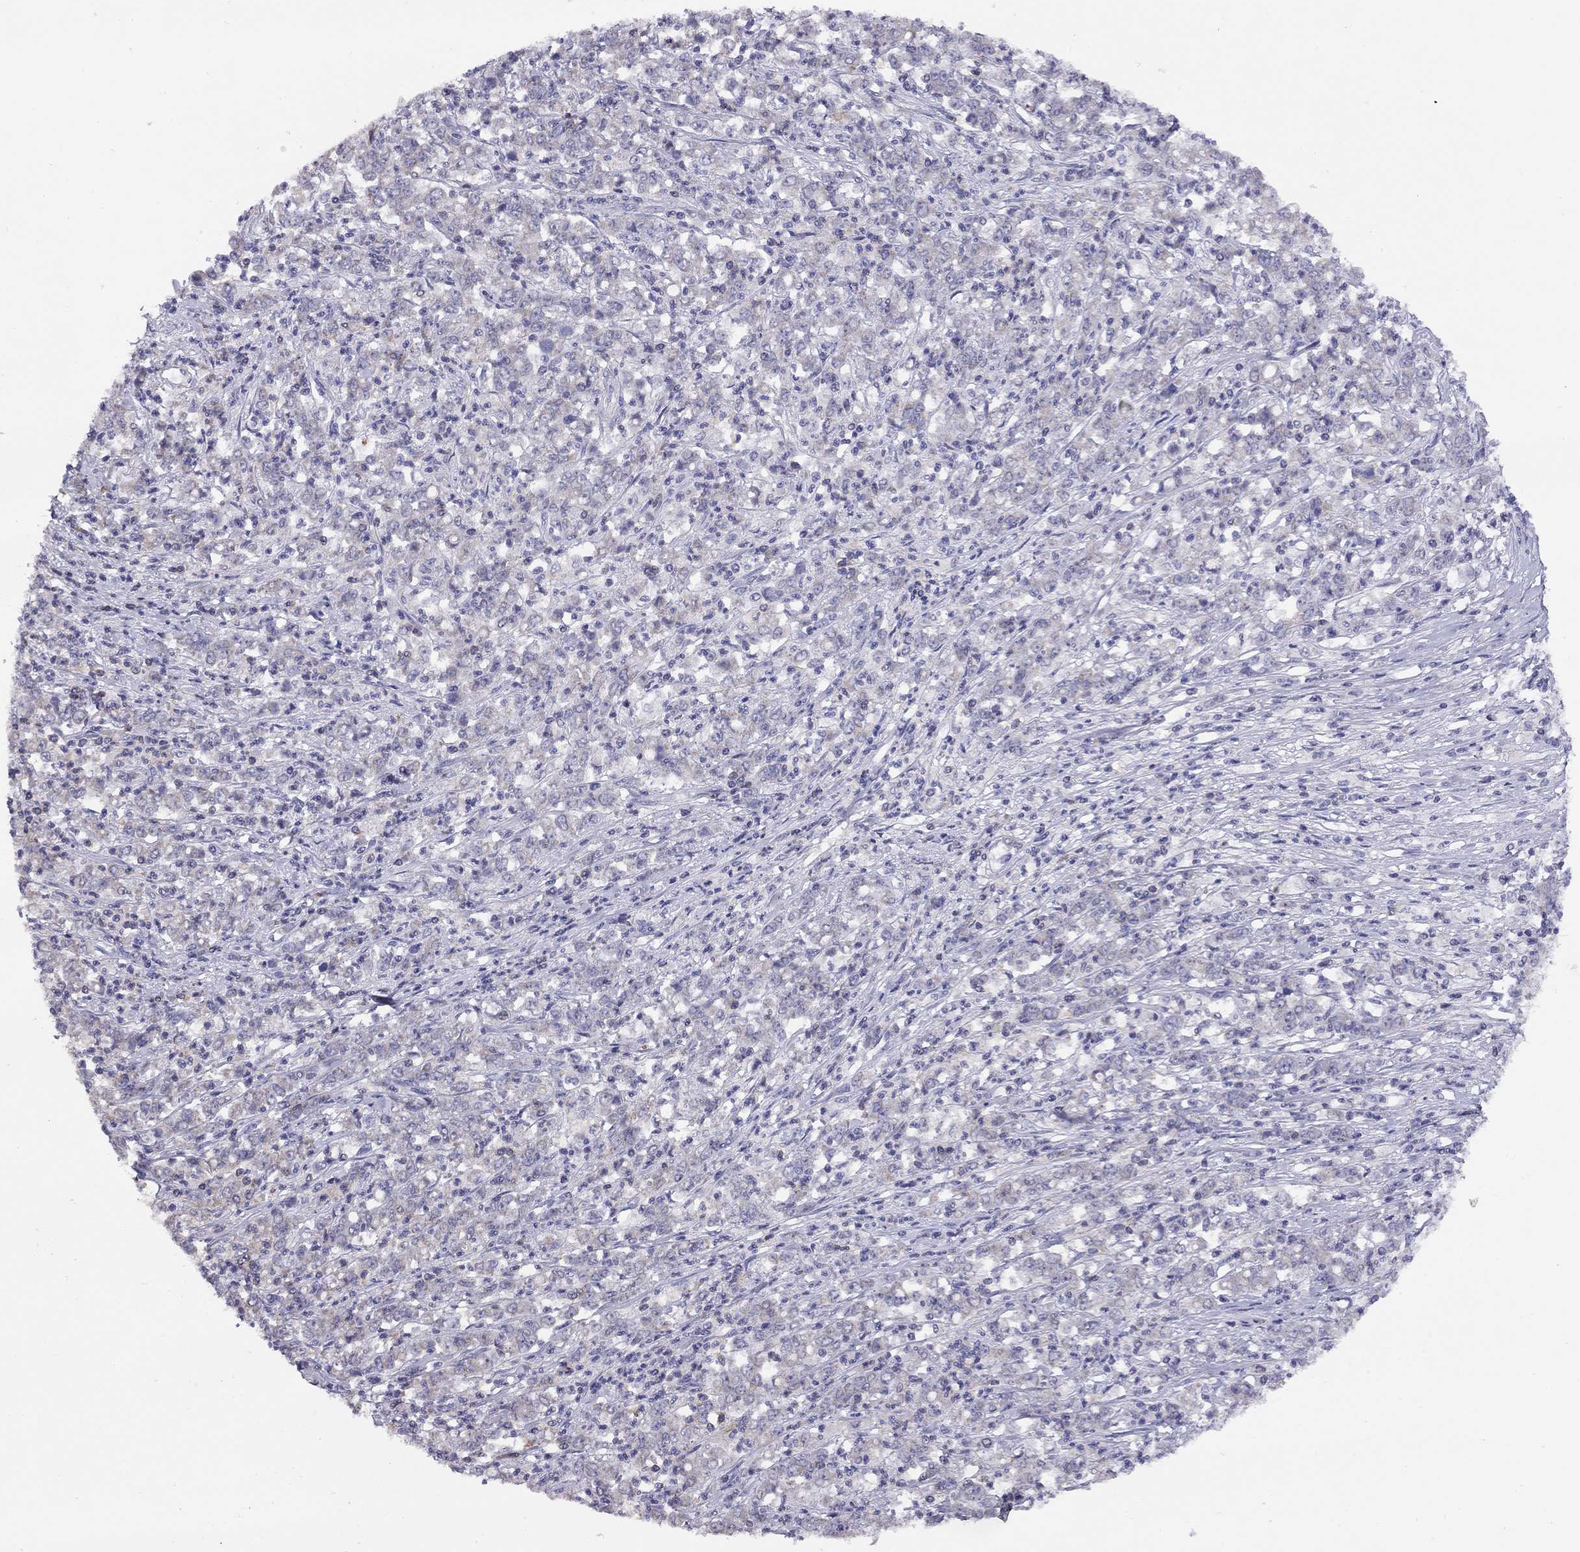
{"staining": {"intensity": "weak", "quantity": "<25%", "location": "cytoplasmic/membranous"}, "tissue": "stomach cancer", "cell_type": "Tumor cells", "image_type": "cancer", "snomed": [{"axis": "morphology", "description": "Adenocarcinoma, NOS"}, {"axis": "topography", "description": "Stomach, lower"}], "caption": "Tumor cells show no significant protein expression in adenocarcinoma (stomach).", "gene": "CITED1", "patient": {"sex": "female", "age": 71}}